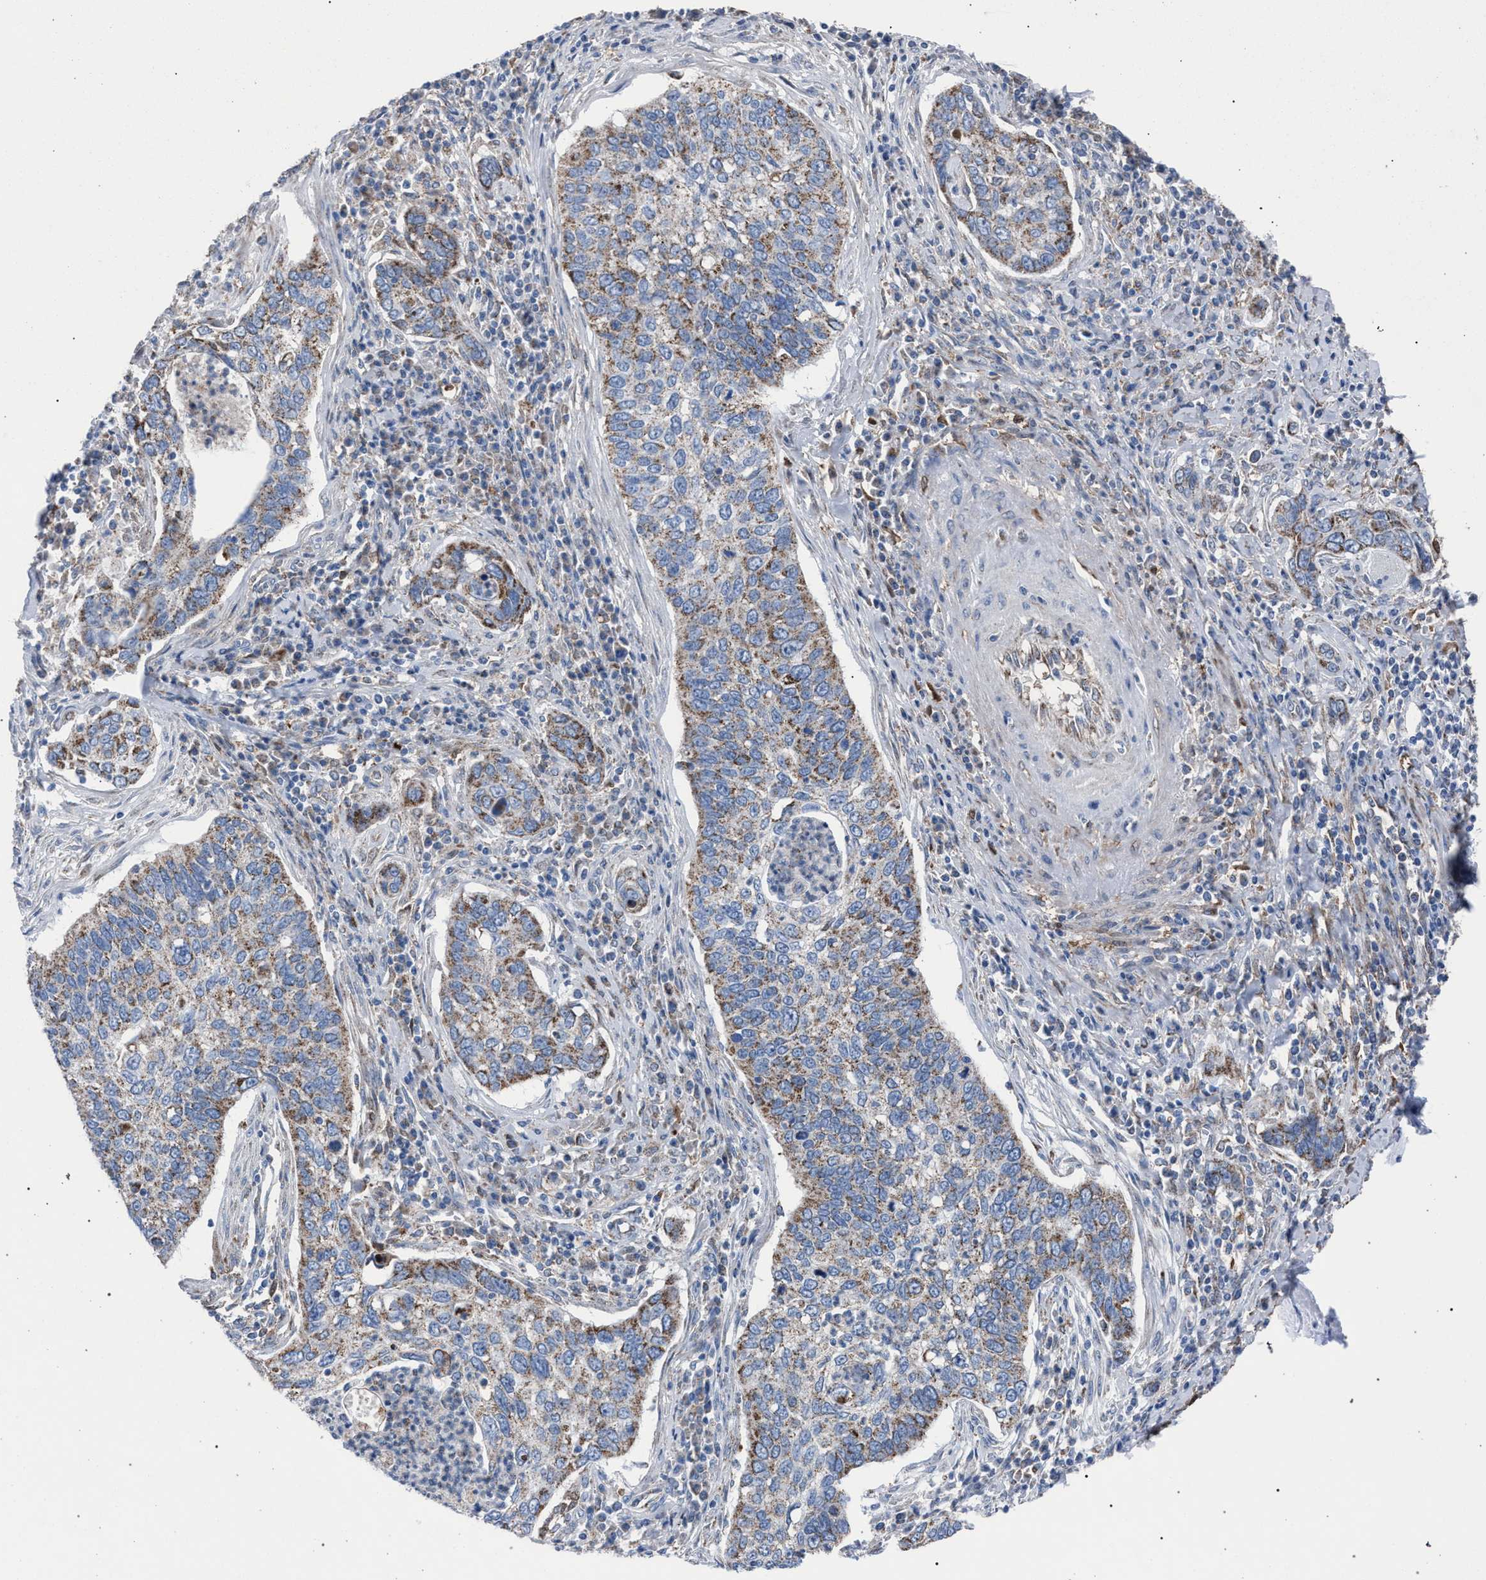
{"staining": {"intensity": "weak", "quantity": "25%-75%", "location": "cytoplasmic/membranous"}, "tissue": "cervical cancer", "cell_type": "Tumor cells", "image_type": "cancer", "snomed": [{"axis": "morphology", "description": "Squamous cell carcinoma, NOS"}, {"axis": "topography", "description": "Cervix"}], "caption": "This is a photomicrograph of IHC staining of cervical squamous cell carcinoma, which shows weak staining in the cytoplasmic/membranous of tumor cells.", "gene": "HSD17B4", "patient": {"sex": "female", "age": 53}}